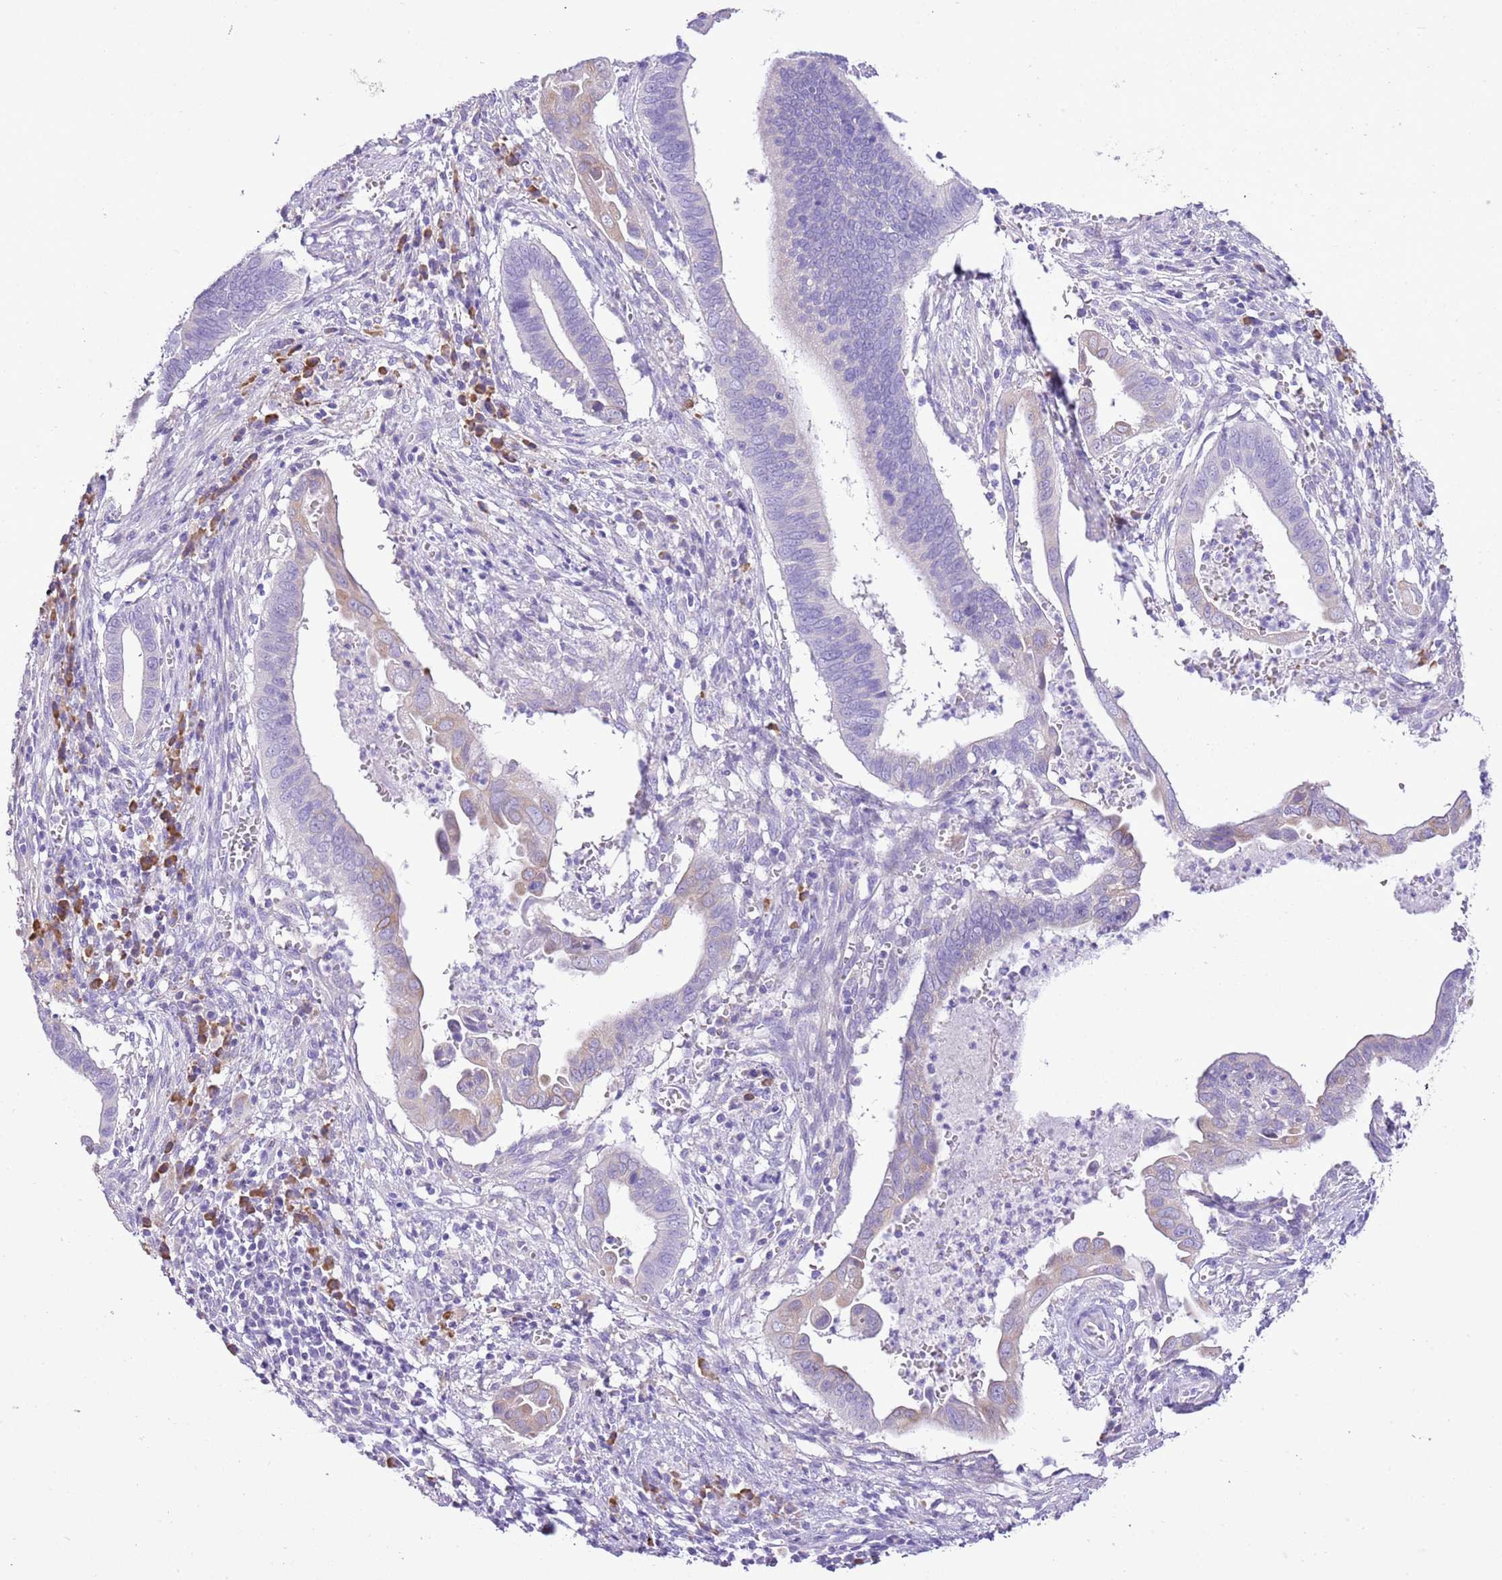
{"staining": {"intensity": "weak", "quantity": "<25%", "location": "cytoplasmic/membranous"}, "tissue": "cervical cancer", "cell_type": "Tumor cells", "image_type": "cancer", "snomed": [{"axis": "morphology", "description": "Adenocarcinoma, NOS"}, {"axis": "topography", "description": "Cervix"}], "caption": "Tumor cells show no significant staining in adenocarcinoma (cervical).", "gene": "AAR2", "patient": {"sex": "female", "age": 42}}